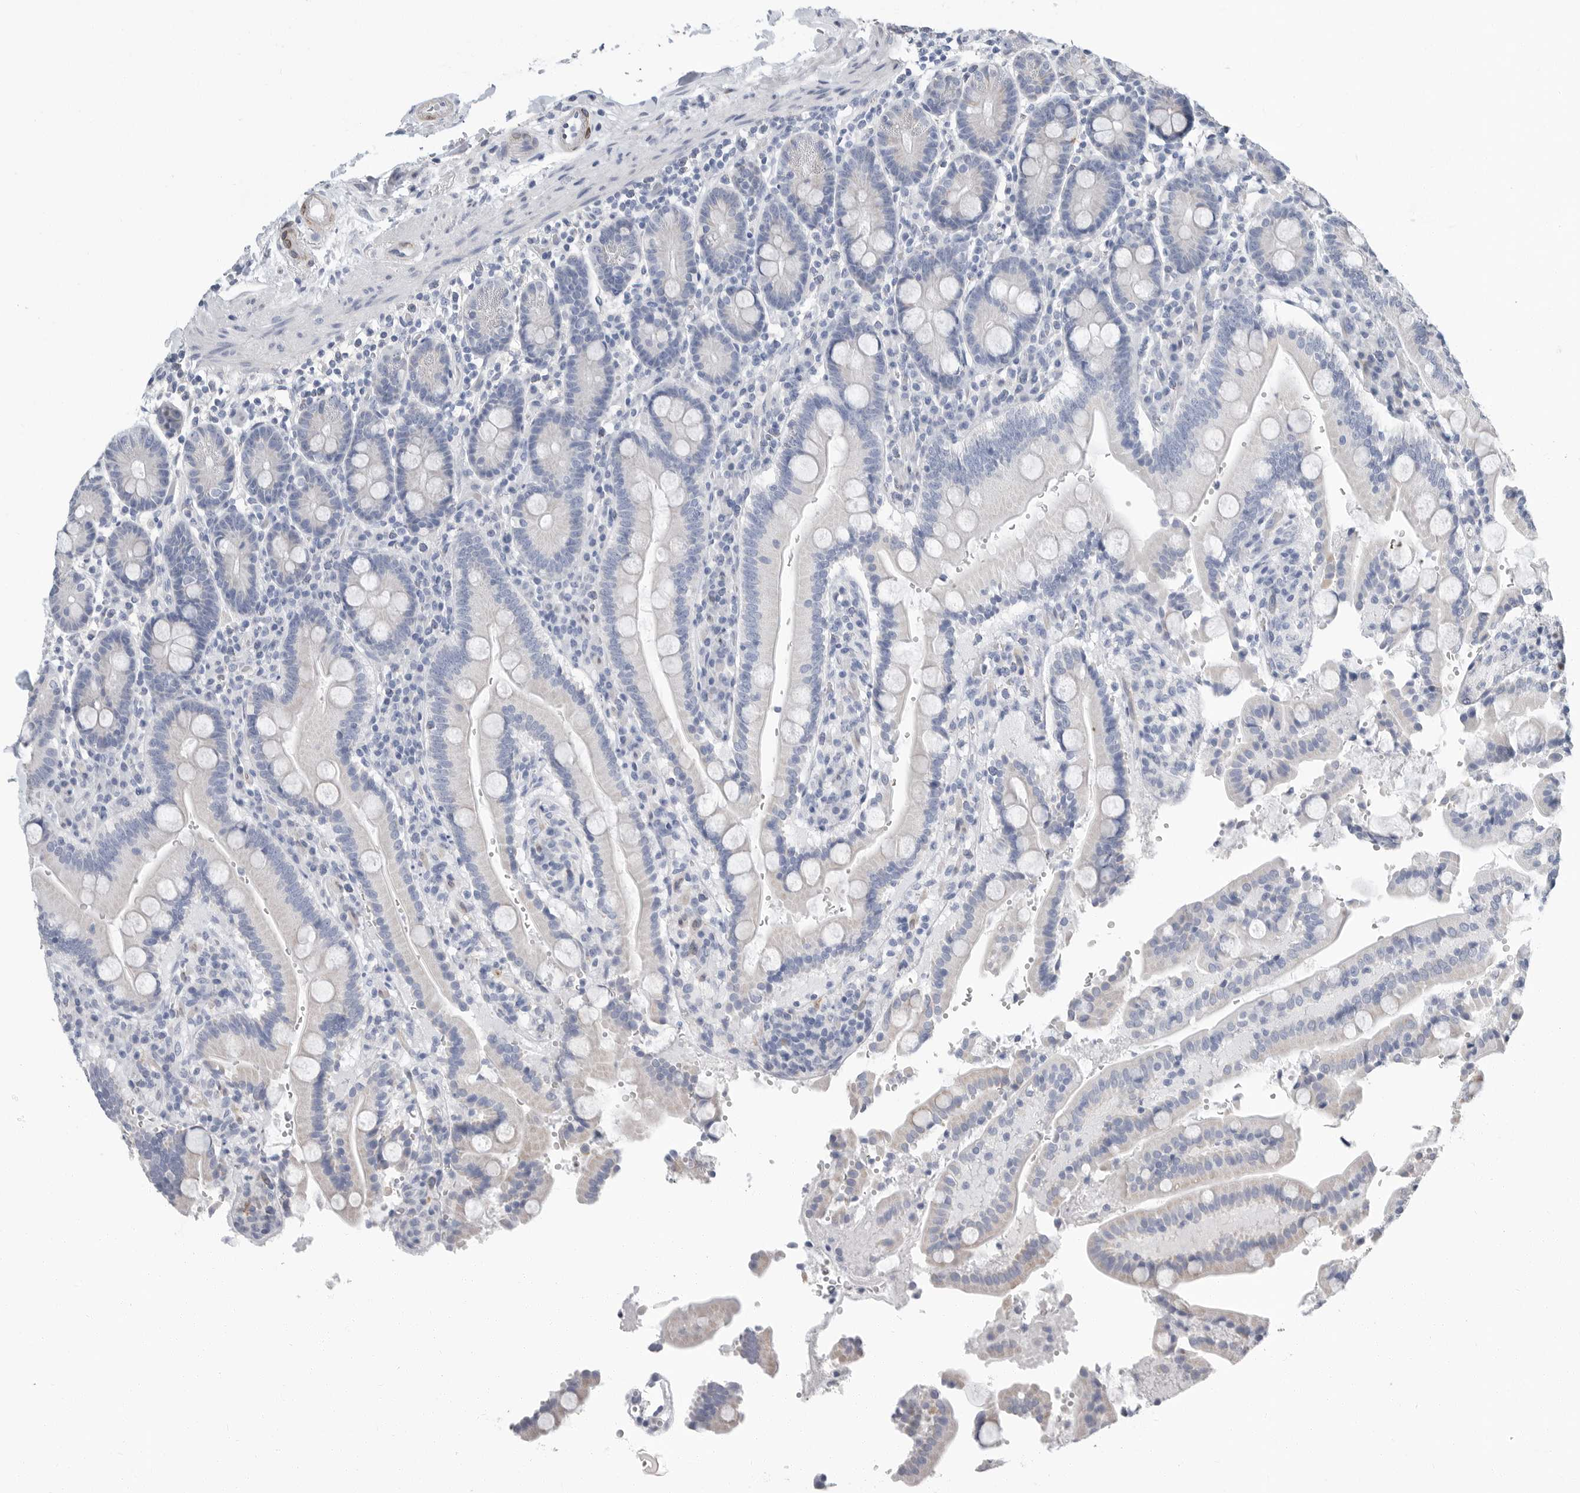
{"staining": {"intensity": "negative", "quantity": "none", "location": "none"}, "tissue": "duodenum", "cell_type": "Glandular cells", "image_type": "normal", "snomed": [{"axis": "morphology", "description": "Normal tissue, NOS"}, {"axis": "topography", "description": "Small intestine, NOS"}], "caption": "High power microscopy micrograph of an immunohistochemistry (IHC) micrograph of benign duodenum, revealing no significant expression in glandular cells. (Stains: DAB (3,3'-diaminobenzidine) IHC with hematoxylin counter stain, Microscopy: brightfield microscopy at high magnification).", "gene": "PLN", "patient": {"sex": "female", "age": 71}}